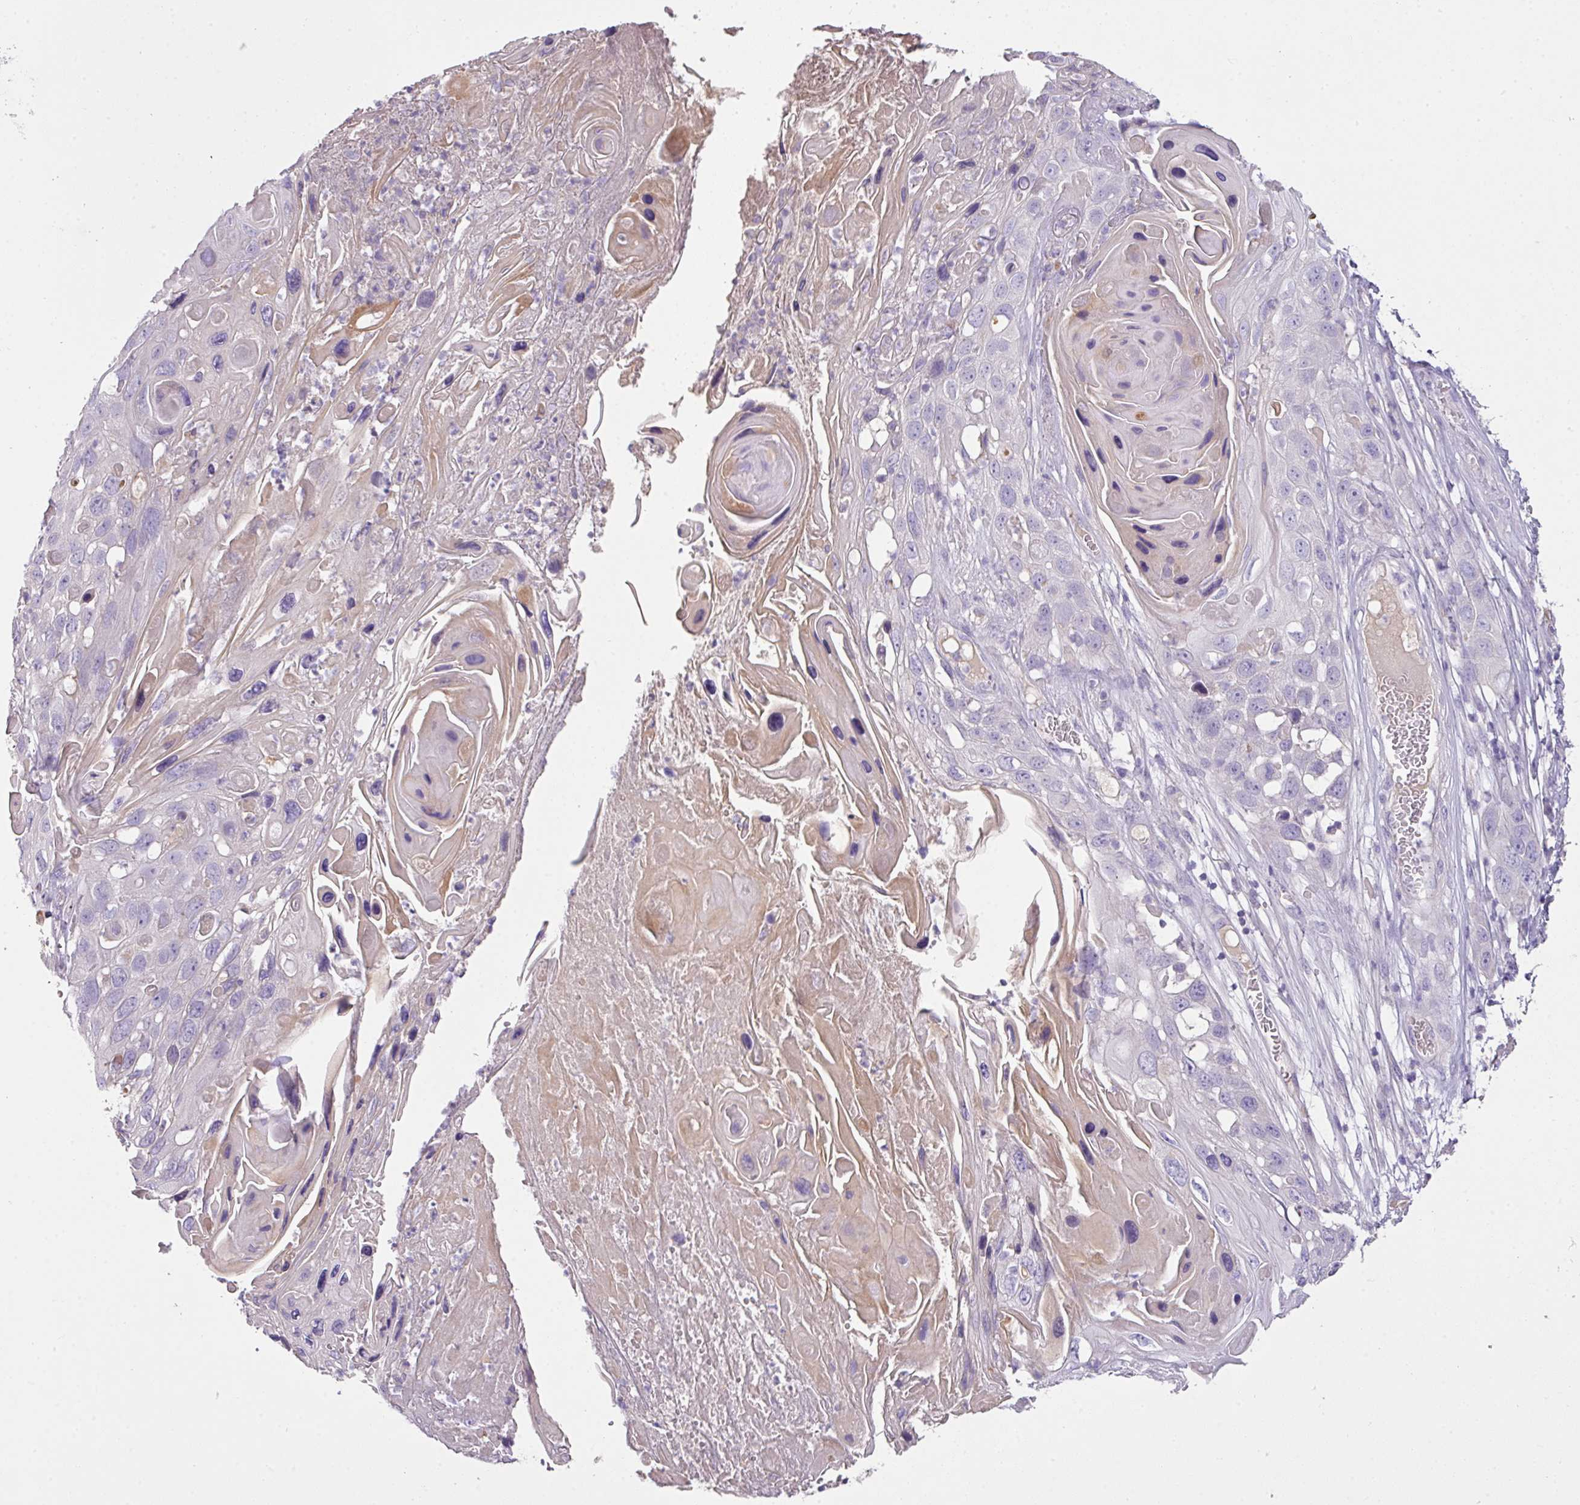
{"staining": {"intensity": "negative", "quantity": "none", "location": "none"}, "tissue": "skin cancer", "cell_type": "Tumor cells", "image_type": "cancer", "snomed": [{"axis": "morphology", "description": "Squamous cell carcinoma, NOS"}, {"axis": "topography", "description": "Skin"}], "caption": "This is a image of immunohistochemistry staining of skin squamous cell carcinoma, which shows no staining in tumor cells. (Brightfield microscopy of DAB (3,3'-diaminobenzidine) IHC at high magnification).", "gene": "OR6C6", "patient": {"sex": "male", "age": 55}}